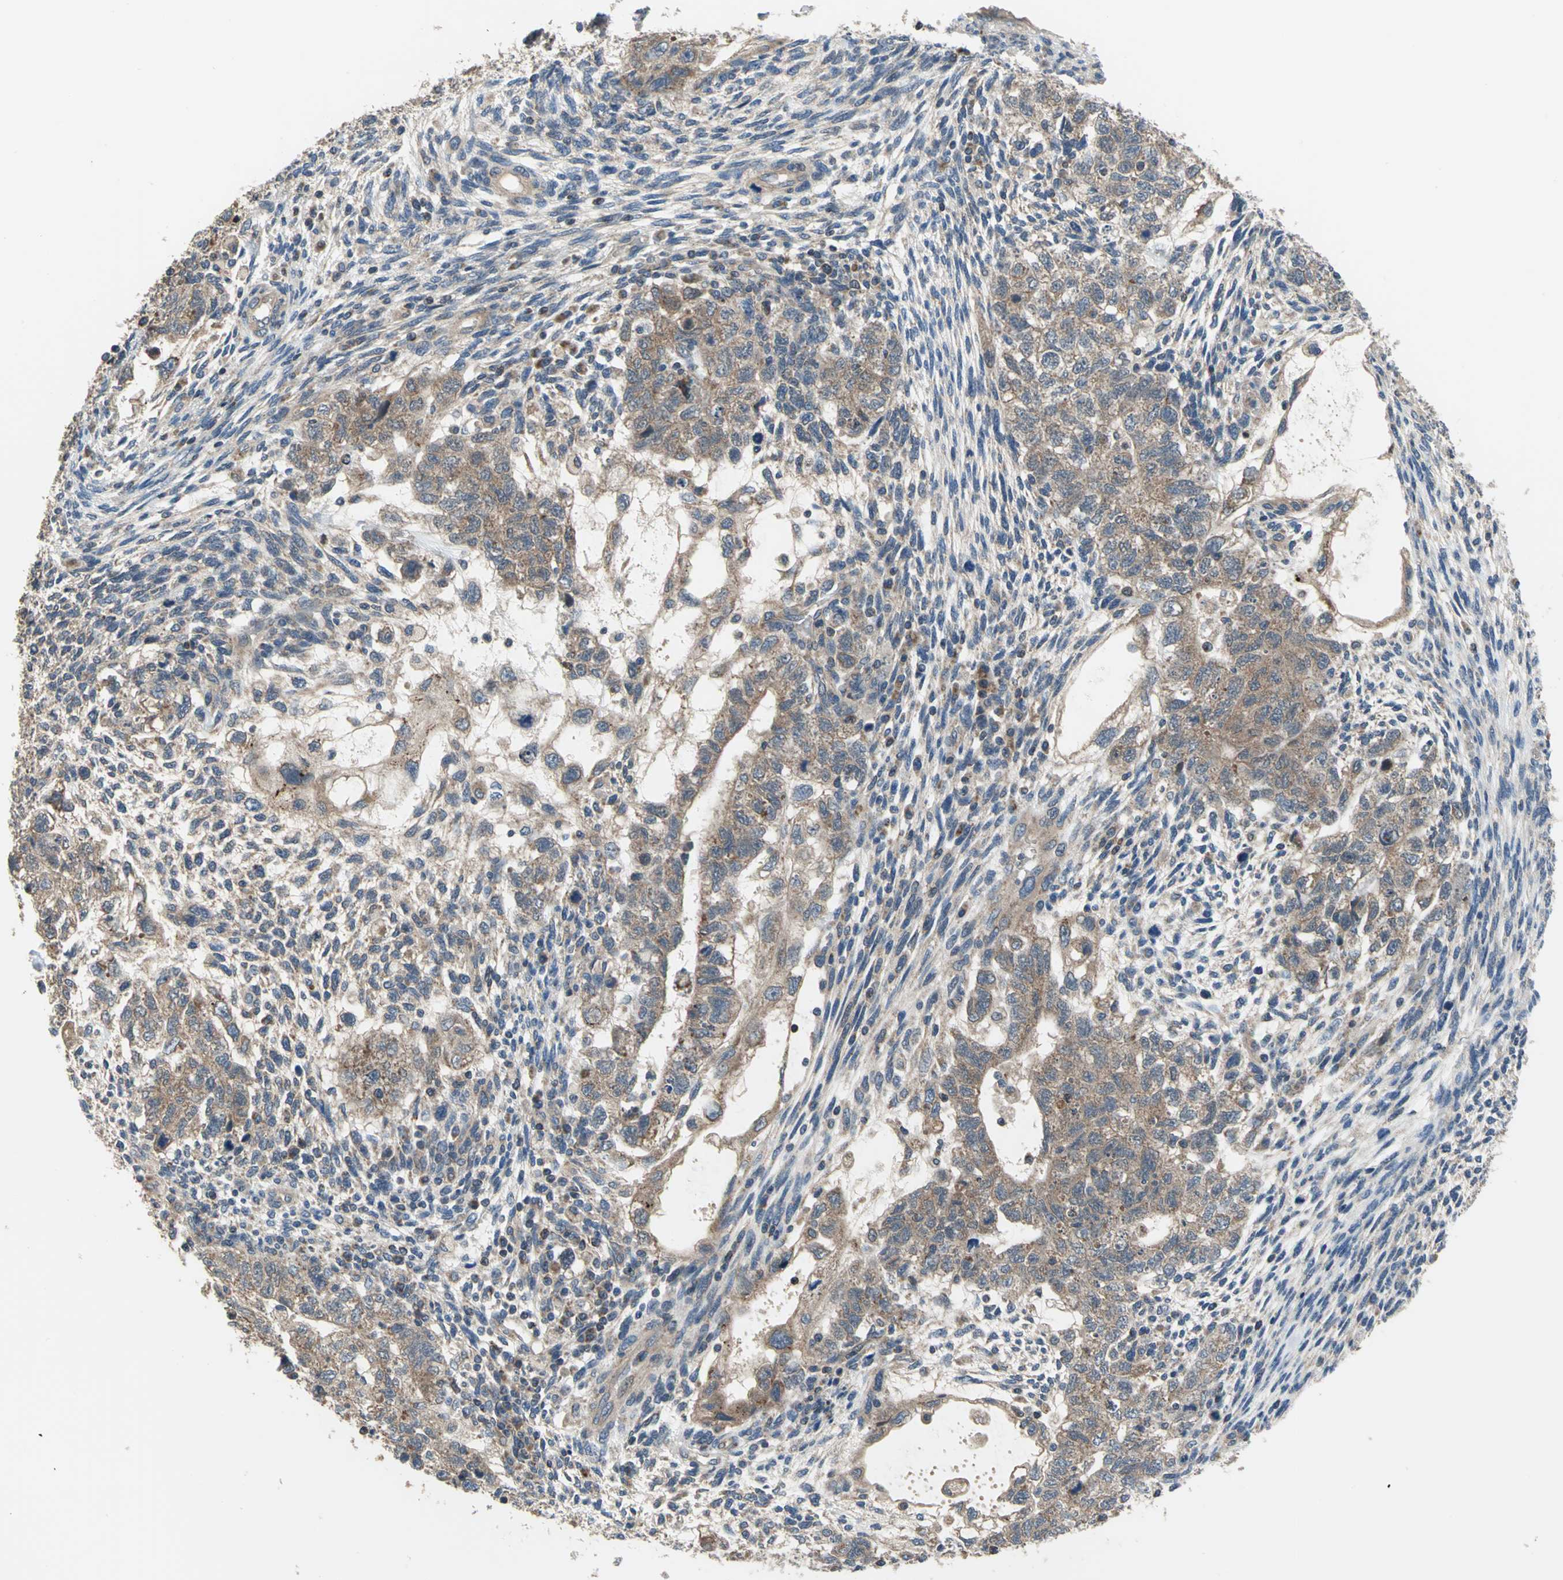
{"staining": {"intensity": "moderate", "quantity": ">75%", "location": "cytoplasmic/membranous"}, "tissue": "testis cancer", "cell_type": "Tumor cells", "image_type": "cancer", "snomed": [{"axis": "morphology", "description": "Normal tissue, NOS"}, {"axis": "morphology", "description": "Carcinoma, Embryonal, NOS"}, {"axis": "topography", "description": "Testis"}], "caption": "Moderate cytoplasmic/membranous protein positivity is seen in approximately >75% of tumor cells in testis cancer.", "gene": "TRAK1", "patient": {"sex": "male", "age": 36}}